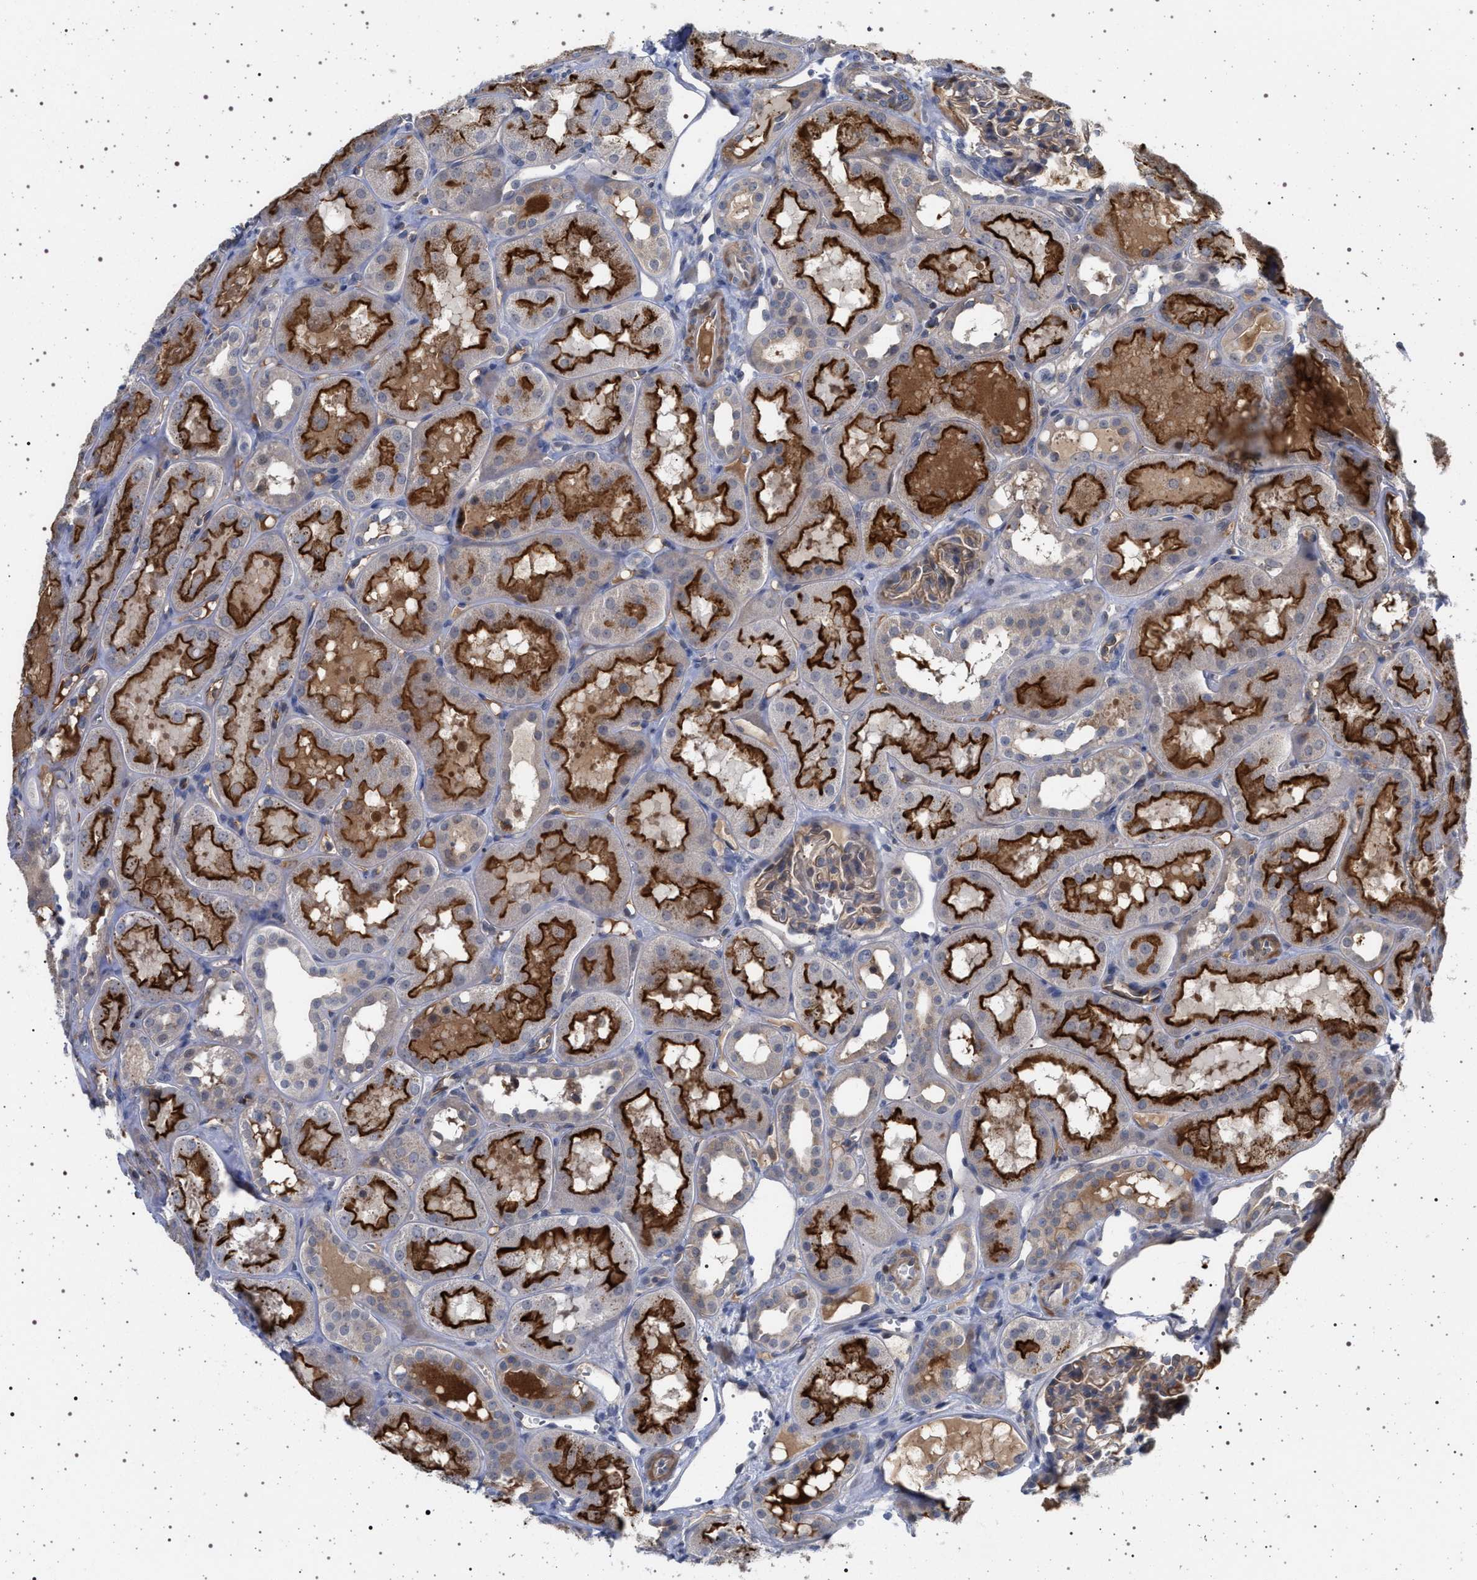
{"staining": {"intensity": "moderate", "quantity": ">75%", "location": "cytoplasmic/membranous"}, "tissue": "kidney", "cell_type": "Cells in glomeruli", "image_type": "normal", "snomed": [{"axis": "morphology", "description": "Normal tissue, NOS"}, {"axis": "topography", "description": "Kidney"}, {"axis": "topography", "description": "Urinary bladder"}], "caption": "An IHC photomicrograph of benign tissue is shown. Protein staining in brown labels moderate cytoplasmic/membranous positivity in kidney within cells in glomeruli.", "gene": "RBM48", "patient": {"sex": "male", "age": 16}}